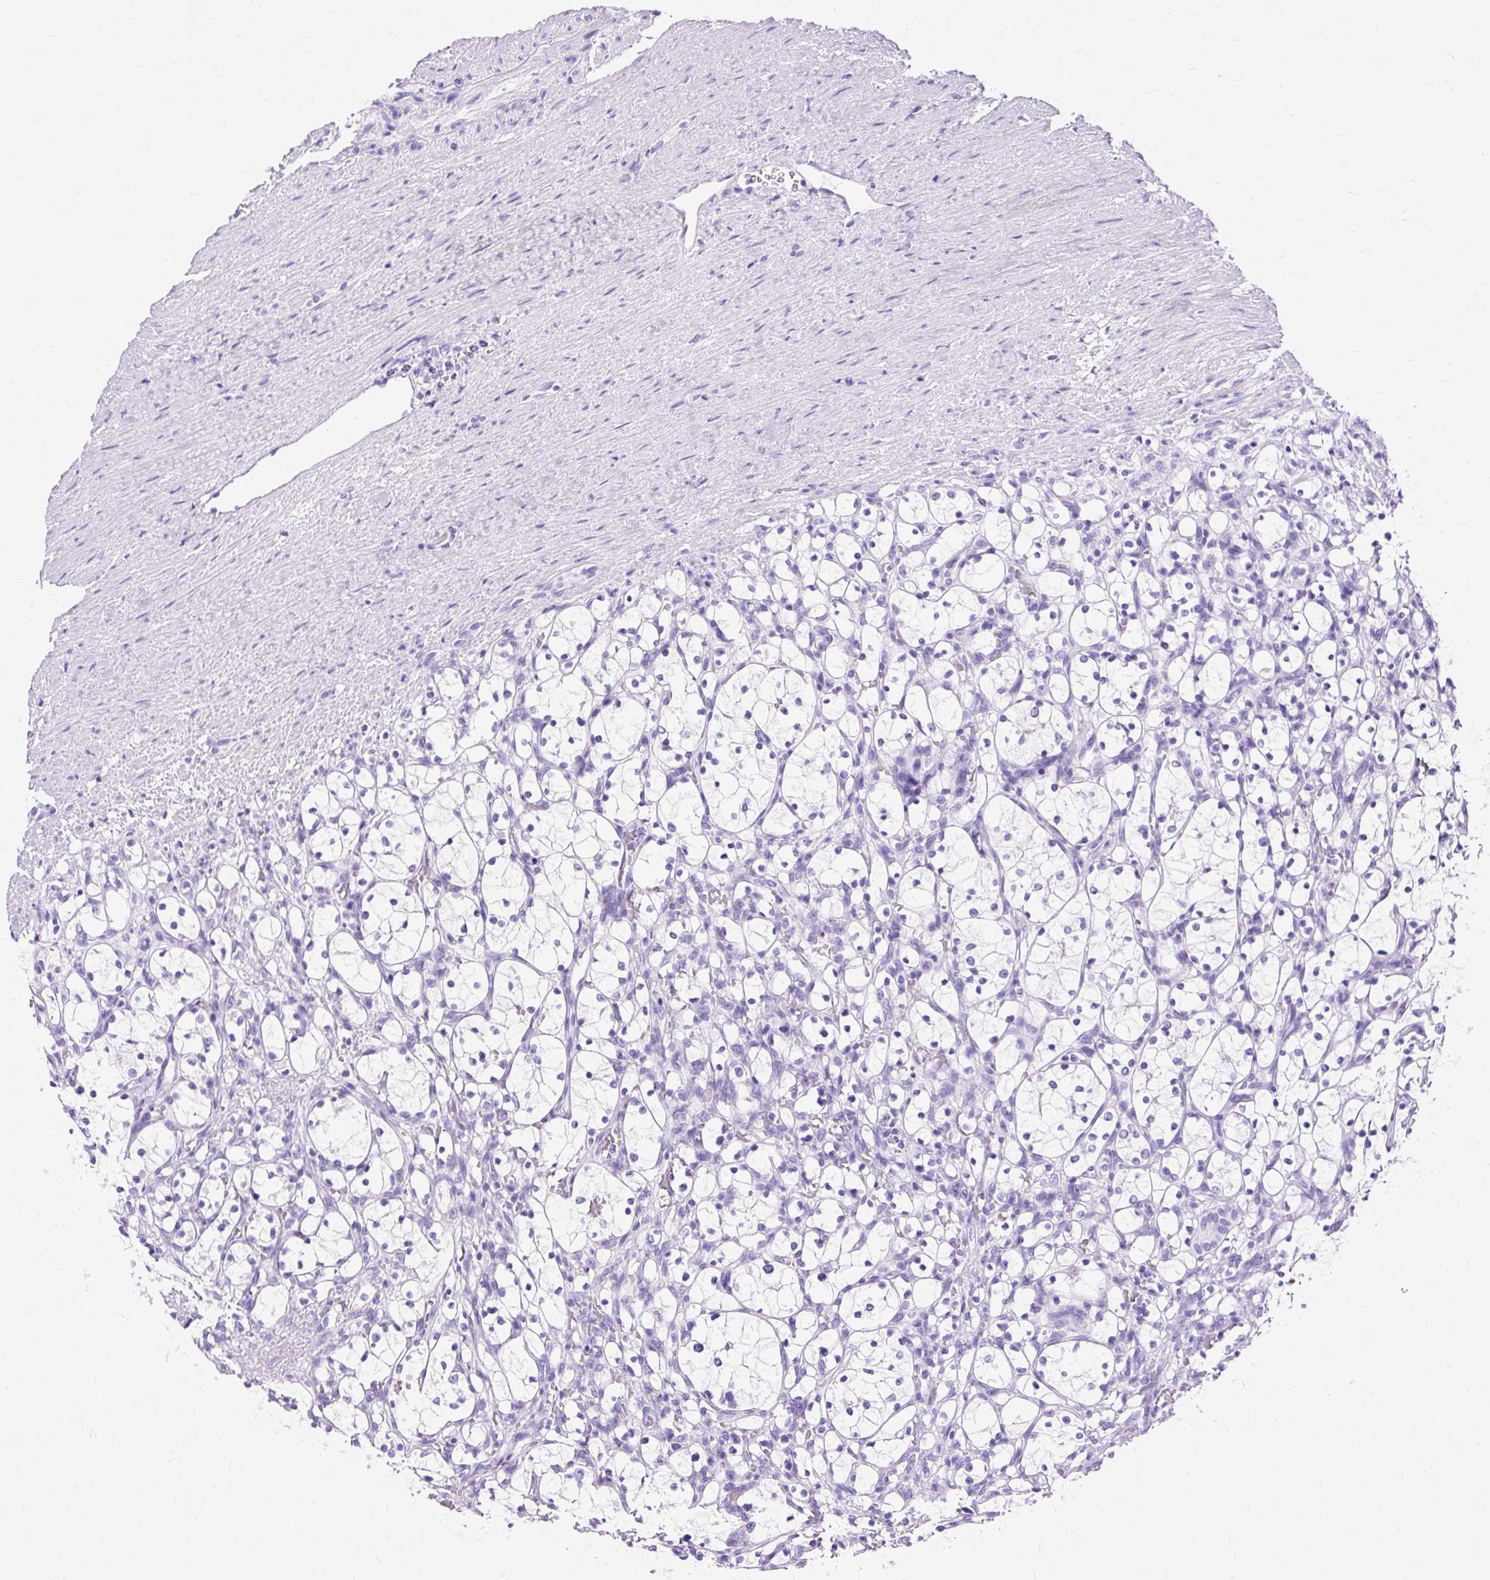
{"staining": {"intensity": "negative", "quantity": "none", "location": "none"}, "tissue": "renal cancer", "cell_type": "Tumor cells", "image_type": "cancer", "snomed": [{"axis": "morphology", "description": "Adenocarcinoma, NOS"}, {"axis": "topography", "description": "Kidney"}], "caption": "A high-resolution micrograph shows IHC staining of renal cancer (adenocarcinoma), which exhibits no significant positivity in tumor cells.", "gene": "SLC8A2", "patient": {"sex": "female", "age": 69}}